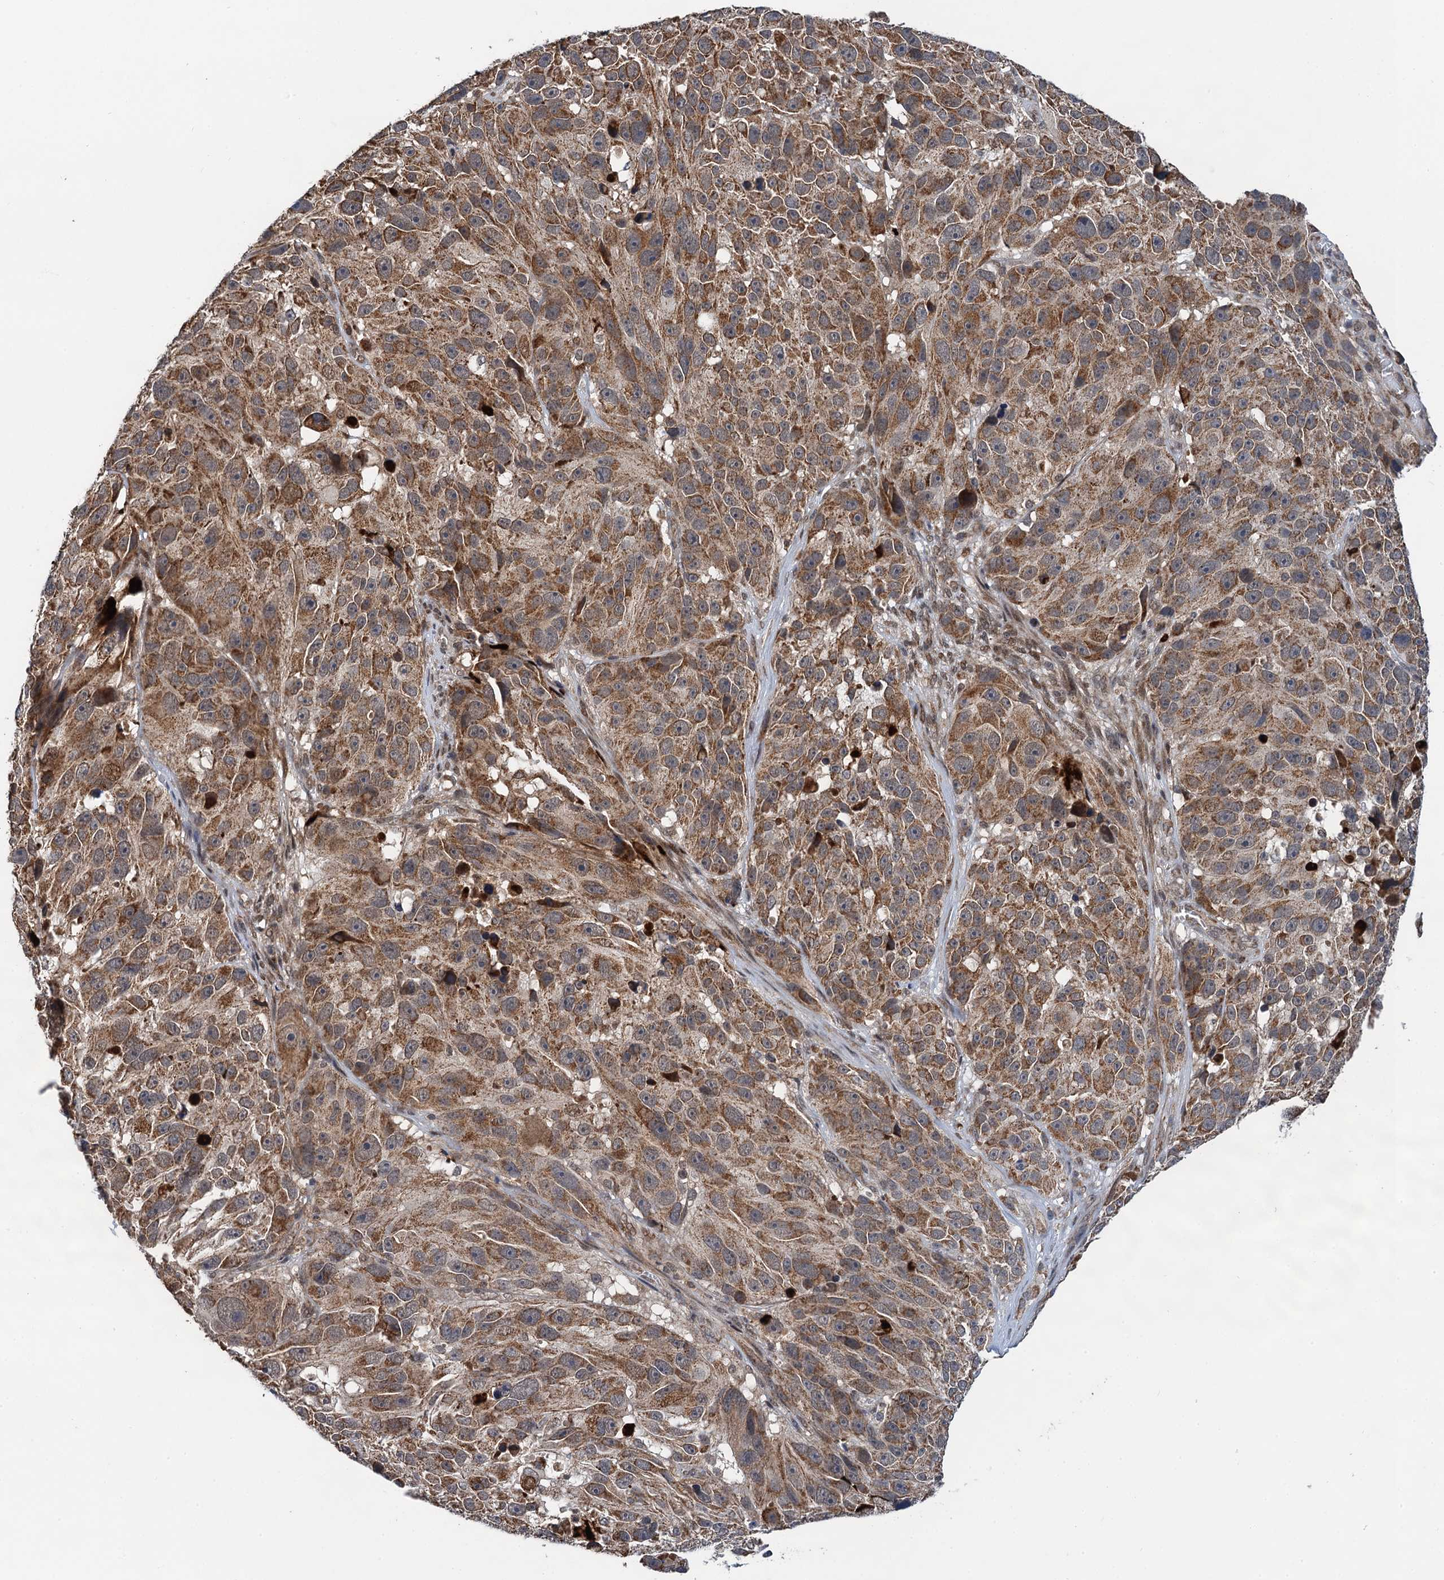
{"staining": {"intensity": "moderate", "quantity": ">75%", "location": "cytoplasmic/membranous"}, "tissue": "melanoma", "cell_type": "Tumor cells", "image_type": "cancer", "snomed": [{"axis": "morphology", "description": "Malignant melanoma, NOS"}, {"axis": "topography", "description": "Skin"}], "caption": "Tumor cells display medium levels of moderate cytoplasmic/membranous staining in about >75% of cells in melanoma. (brown staining indicates protein expression, while blue staining denotes nuclei).", "gene": "CMPK2", "patient": {"sex": "male", "age": 84}}